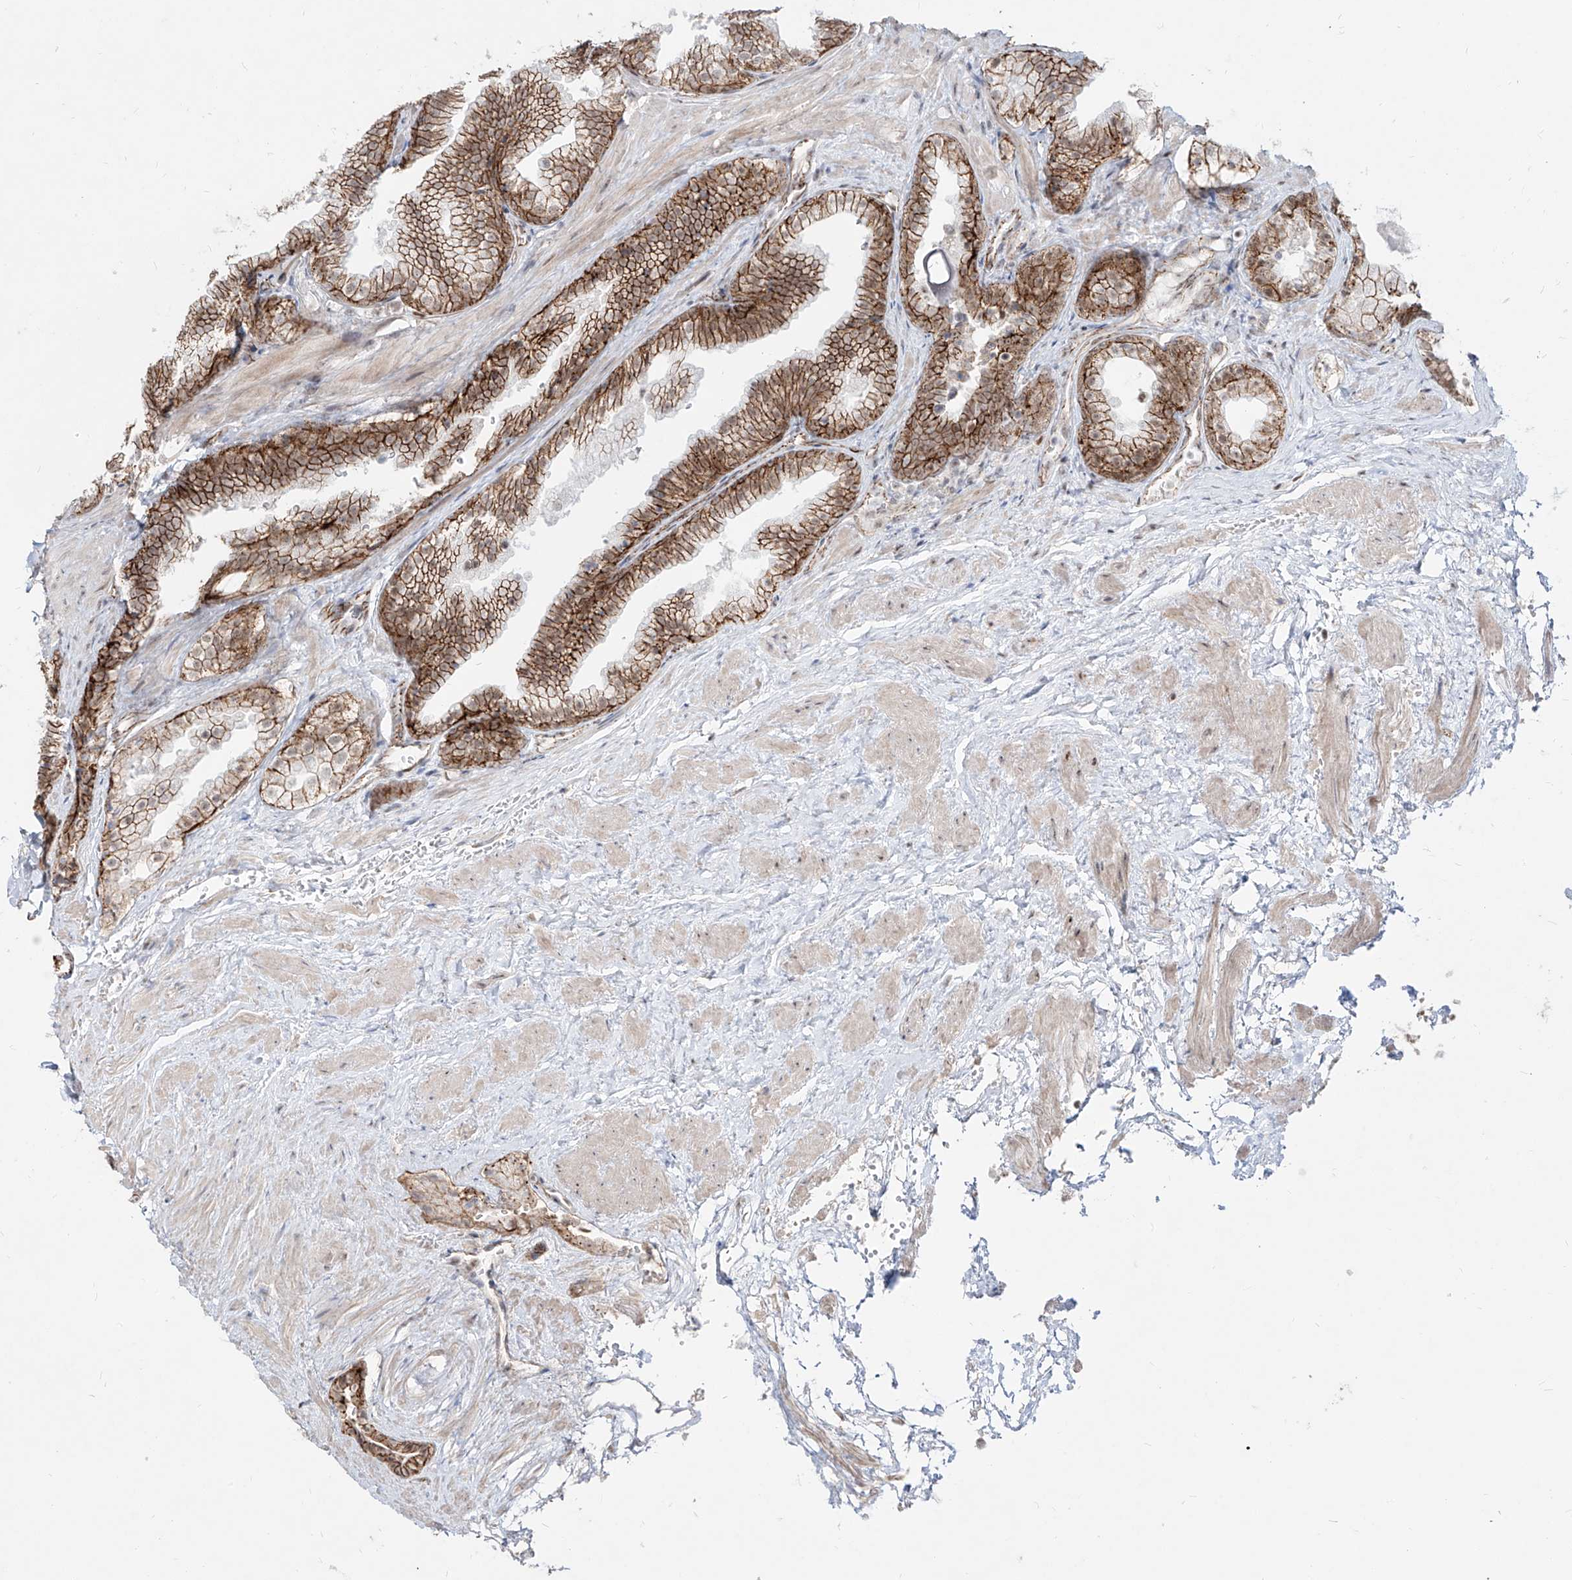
{"staining": {"intensity": "strong", "quantity": ">75%", "location": "cytoplasmic/membranous,nuclear"}, "tissue": "prostate", "cell_type": "Glandular cells", "image_type": "normal", "snomed": [{"axis": "morphology", "description": "Normal tissue, NOS"}, {"axis": "topography", "description": "Prostate"}], "caption": "Prostate stained with immunohistochemistry (IHC) demonstrates strong cytoplasmic/membranous,nuclear positivity in approximately >75% of glandular cells.", "gene": "ZNF710", "patient": {"sex": "male", "age": 76}}